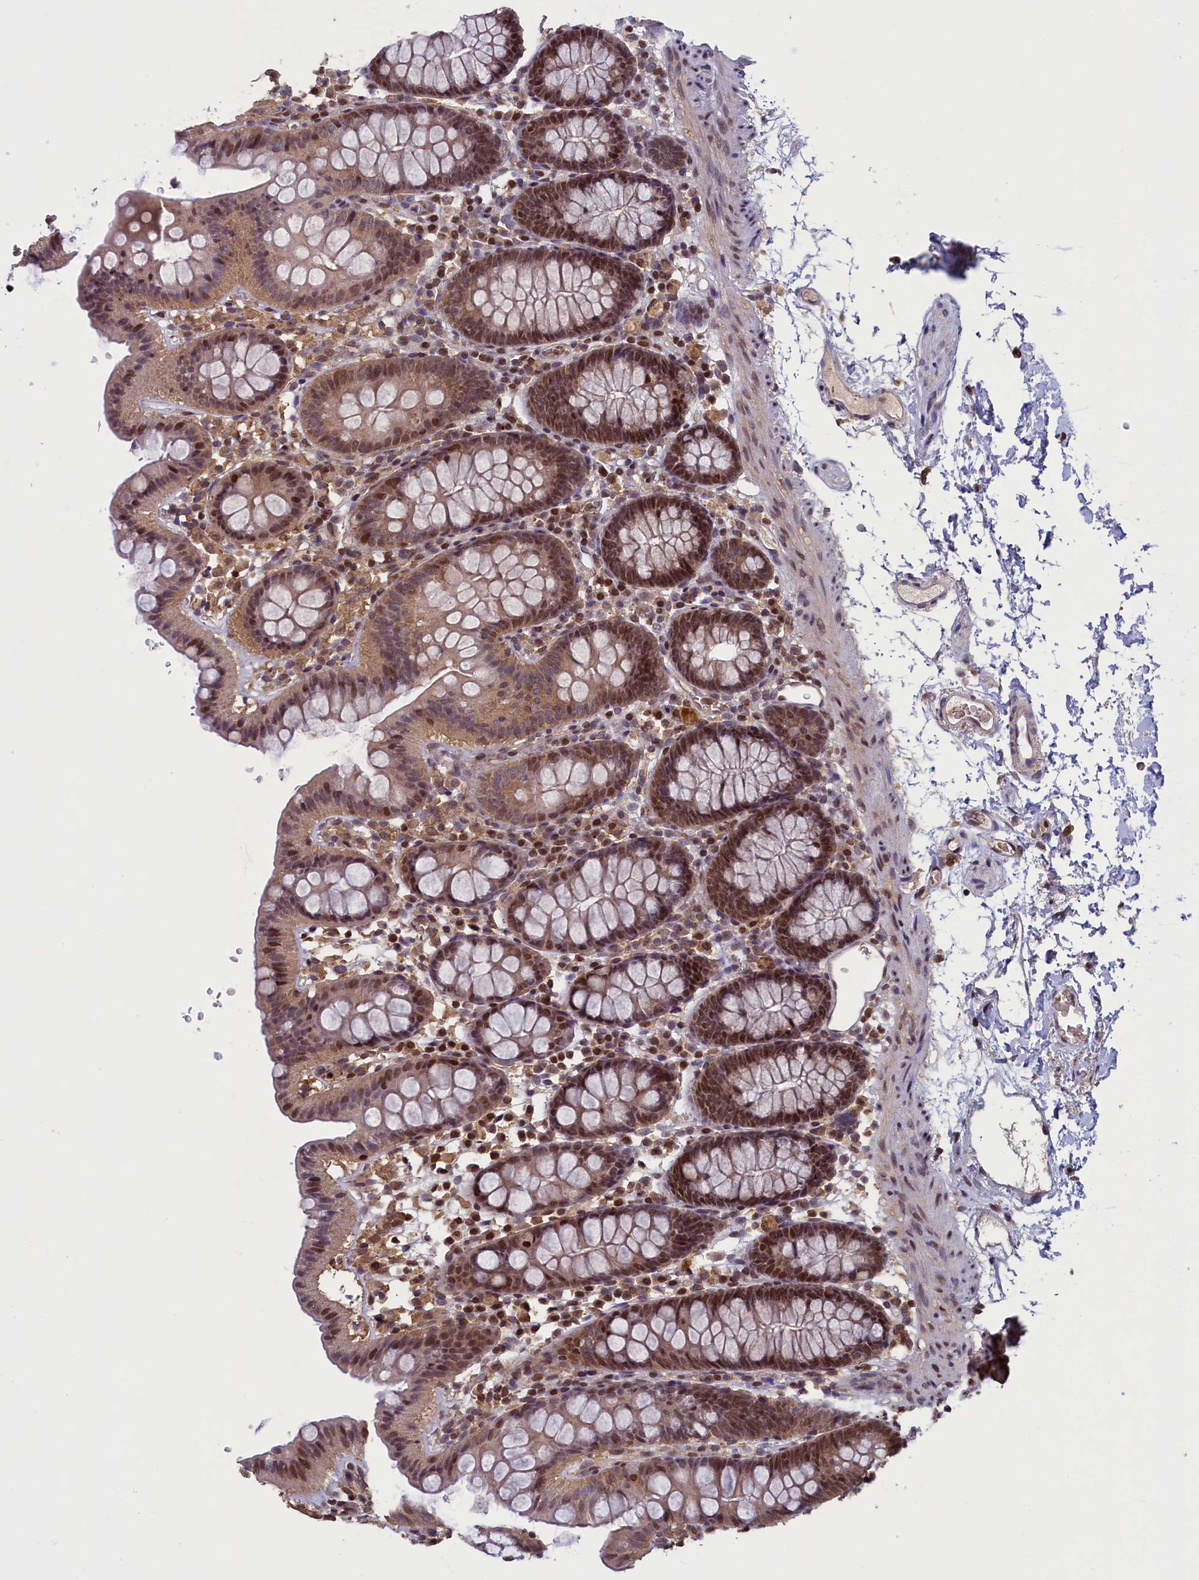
{"staining": {"intensity": "weak", "quantity": "25%-75%", "location": "cytoplasmic/membranous"}, "tissue": "colon", "cell_type": "Endothelial cells", "image_type": "normal", "snomed": [{"axis": "morphology", "description": "Normal tissue, NOS"}, {"axis": "topography", "description": "Colon"}], "caption": "IHC of benign colon shows low levels of weak cytoplasmic/membranous positivity in about 25%-75% of endothelial cells.", "gene": "NUBP1", "patient": {"sex": "male", "age": 75}}